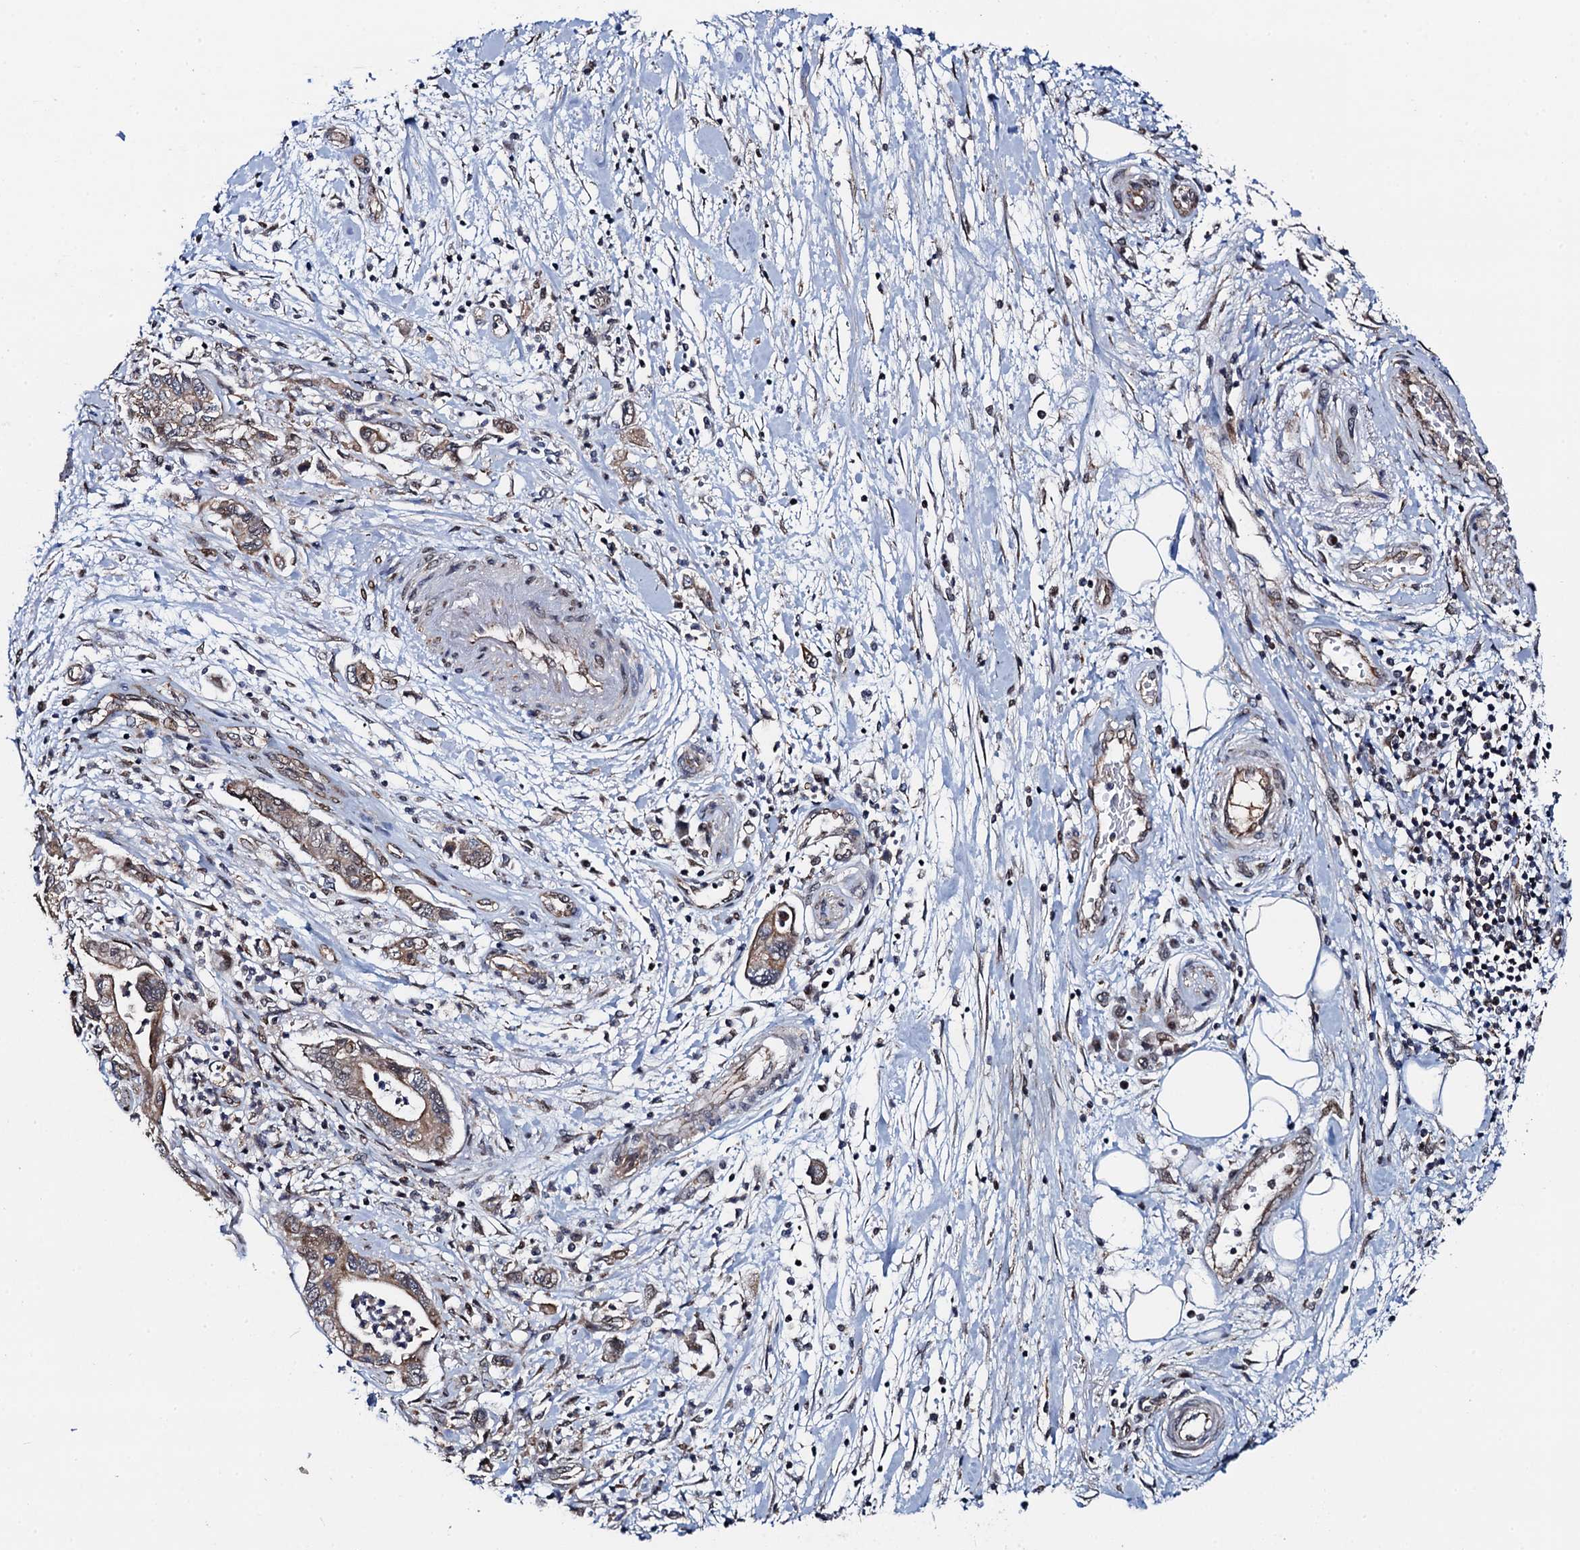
{"staining": {"intensity": "moderate", "quantity": ">75%", "location": "cytoplasmic/membranous"}, "tissue": "pancreatic cancer", "cell_type": "Tumor cells", "image_type": "cancer", "snomed": [{"axis": "morphology", "description": "Adenocarcinoma, NOS"}, {"axis": "topography", "description": "Pancreas"}], "caption": "Moderate cytoplasmic/membranous protein positivity is identified in approximately >75% of tumor cells in pancreatic adenocarcinoma.", "gene": "PTCD3", "patient": {"sex": "female", "age": 73}}